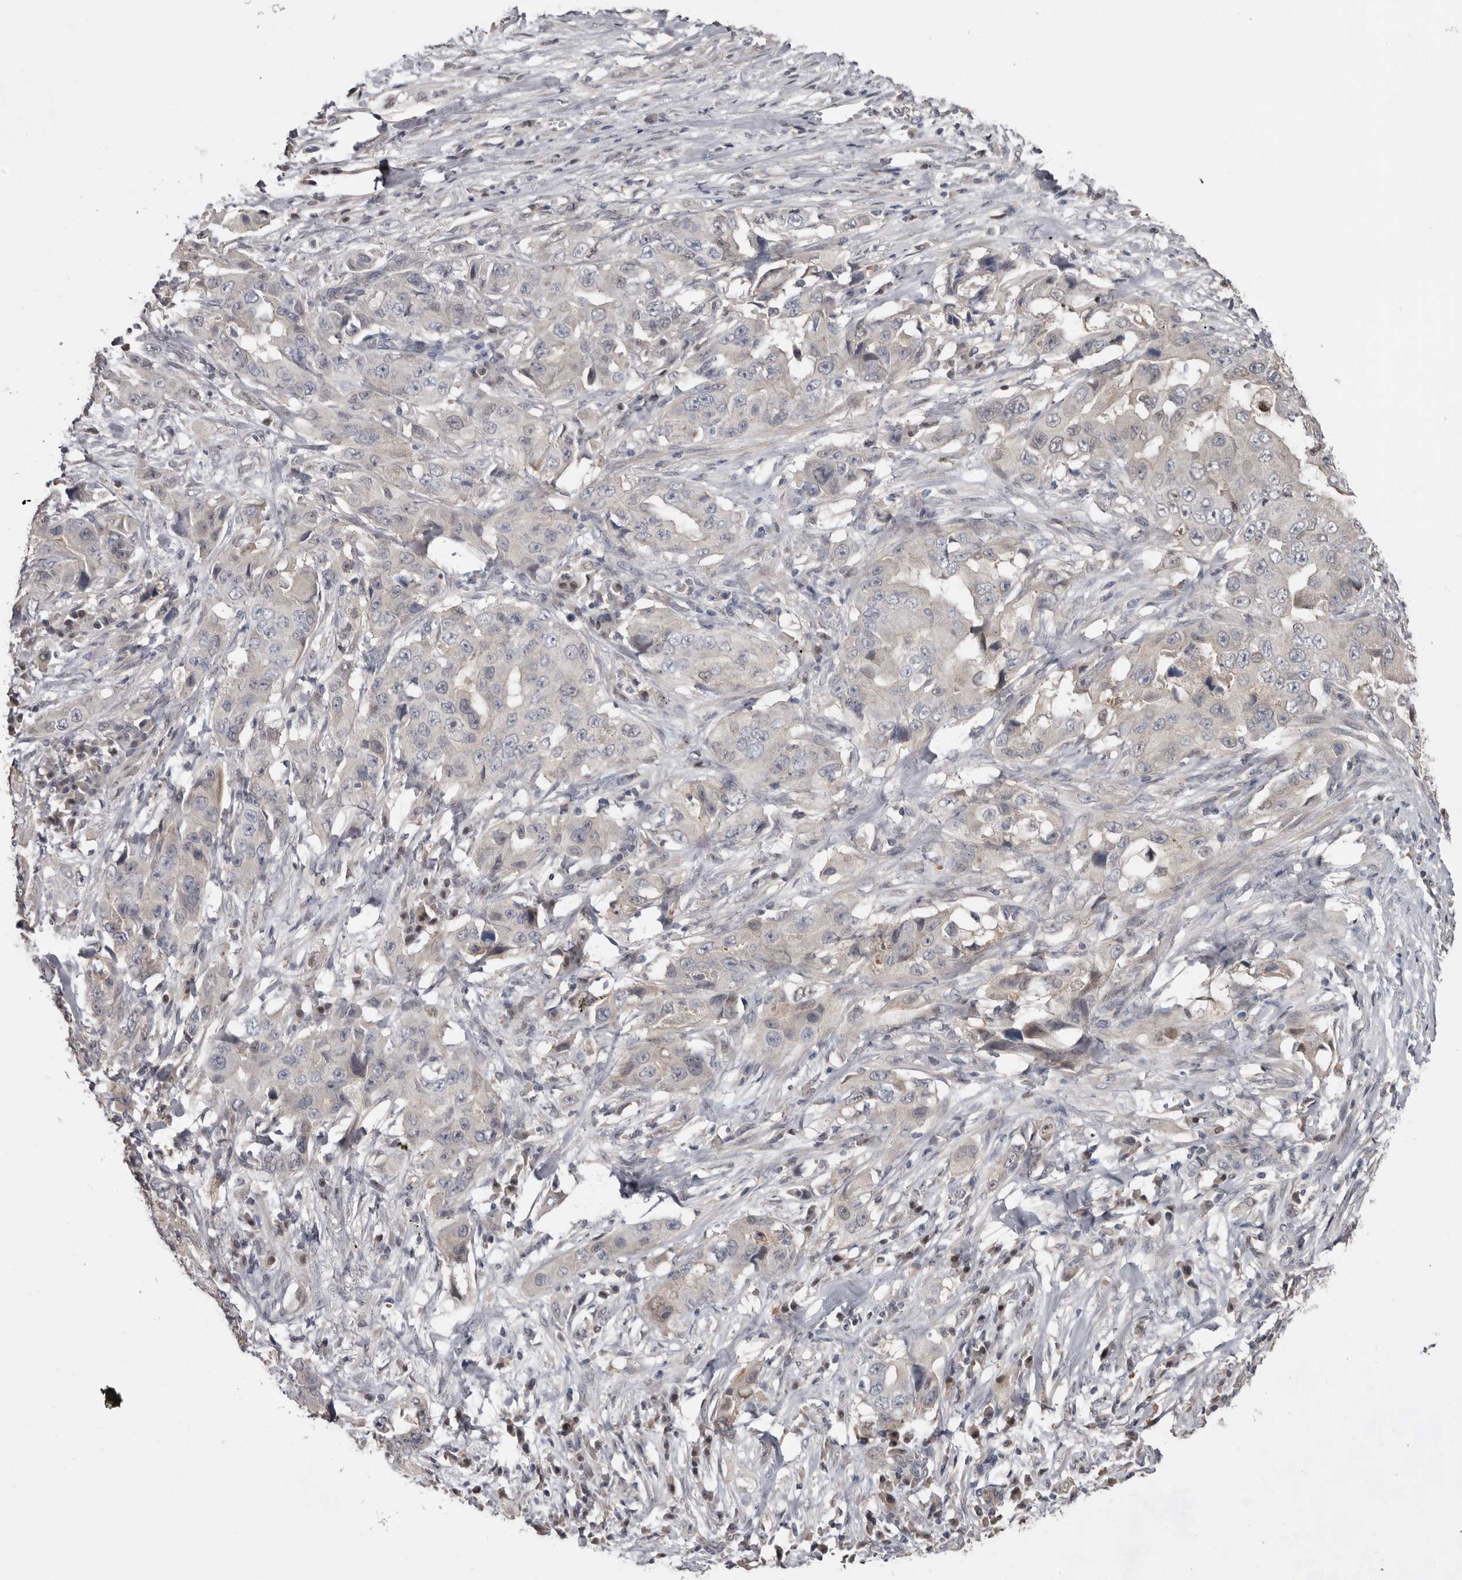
{"staining": {"intensity": "moderate", "quantity": "<25%", "location": "nuclear"}, "tissue": "lung cancer", "cell_type": "Tumor cells", "image_type": "cancer", "snomed": [{"axis": "morphology", "description": "Adenocarcinoma, NOS"}, {"axis": "topography", "description": "Lung"}], "caption": "Protein expression analysis of human lung adenocarcinoma reveals moderate nuclear expression in about <25% of tumor cells.", "gene": "RBKS", "patient": {"sex": "female", "age": 51}}